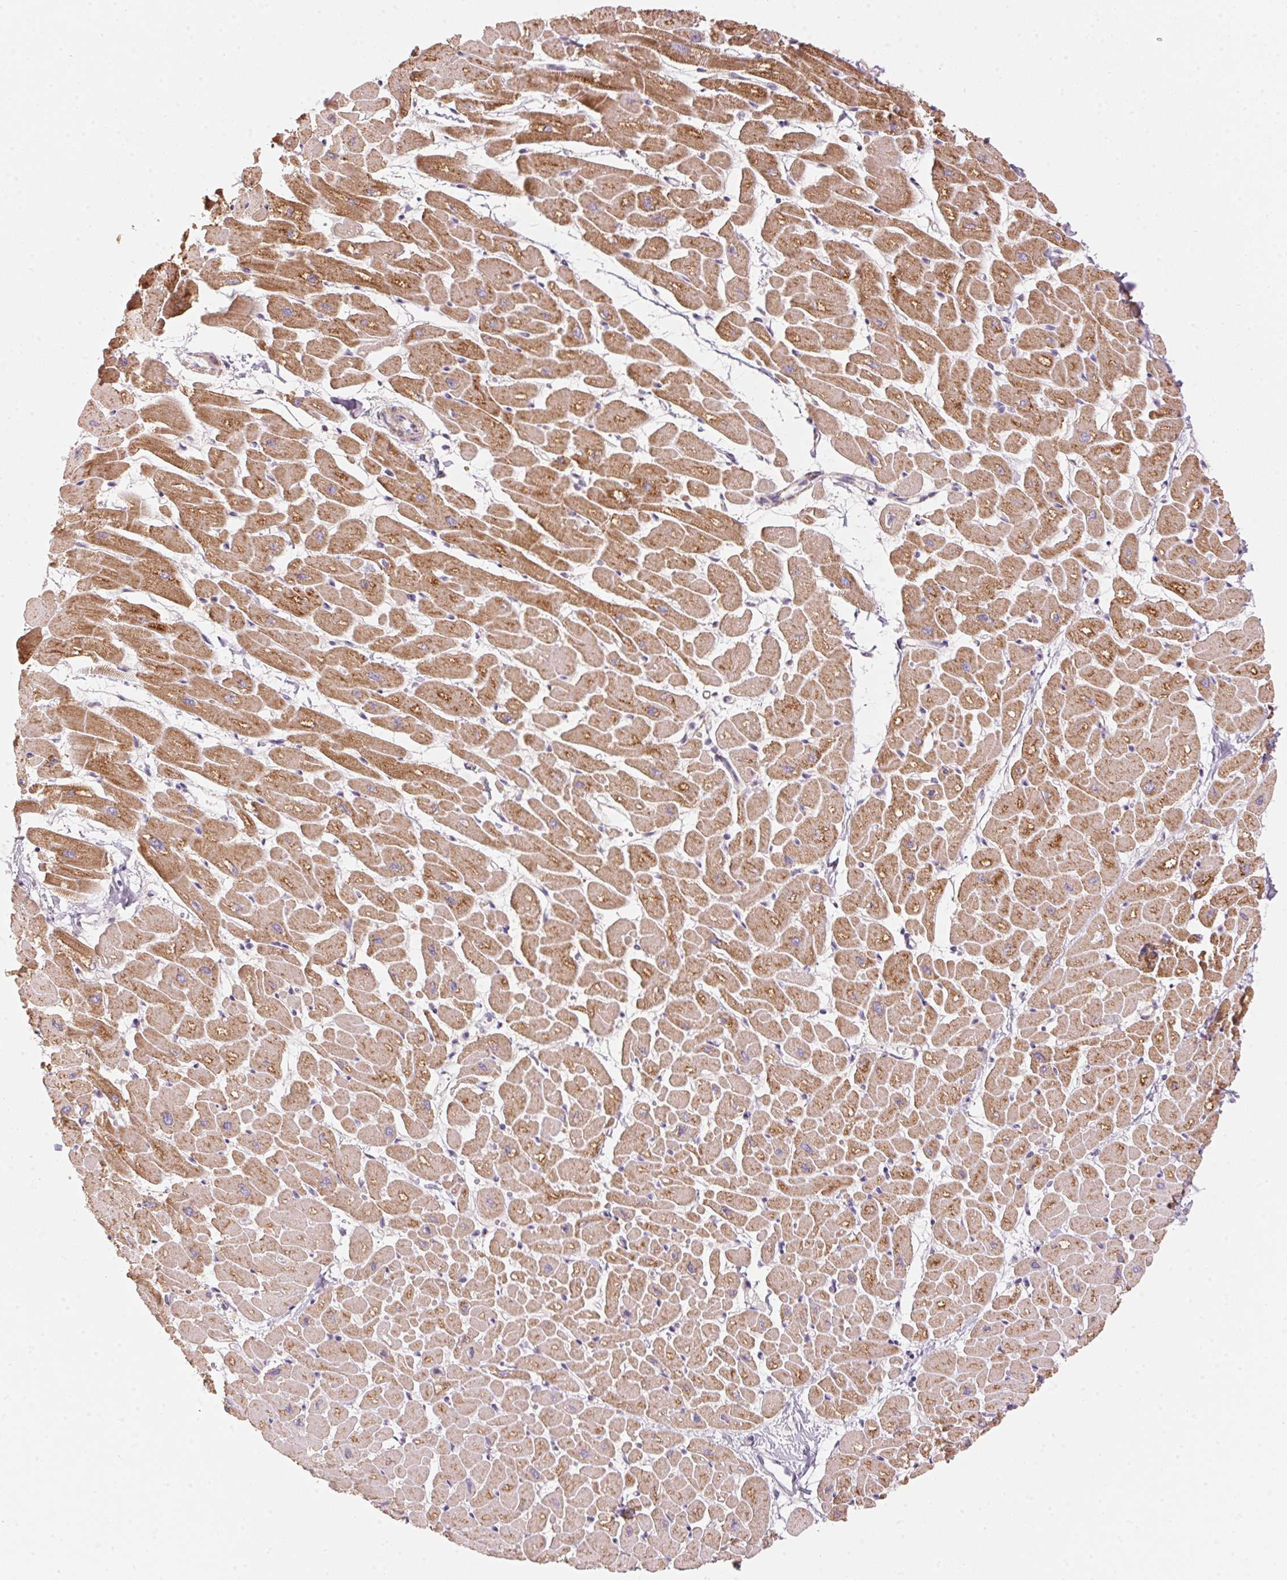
{"staining": {"intensity": "moderate", "quantity": ">75%", "location": "cytoplasmic/membranous"}, "tissue": "heart muscle", "cell_type": "Cardiomyocytes", "image_type": "normal", "snomed": [{"axis": "morphology", "description": "Normal tissue, NOS"}, {"axis": "topography", "description": "Heart"}], "caption": "Cardiomyocytes display moderate cytoplasmic/membranous positivity in approximately >75% of cells in unremarkable heart muscle. (DAB (3,3'-diaminobenzidine) IHC, brown staining for protein, blue staining for nuclei).", "gene": "BLOC1S2", "patient": {"sex": "male", "age": 57}}